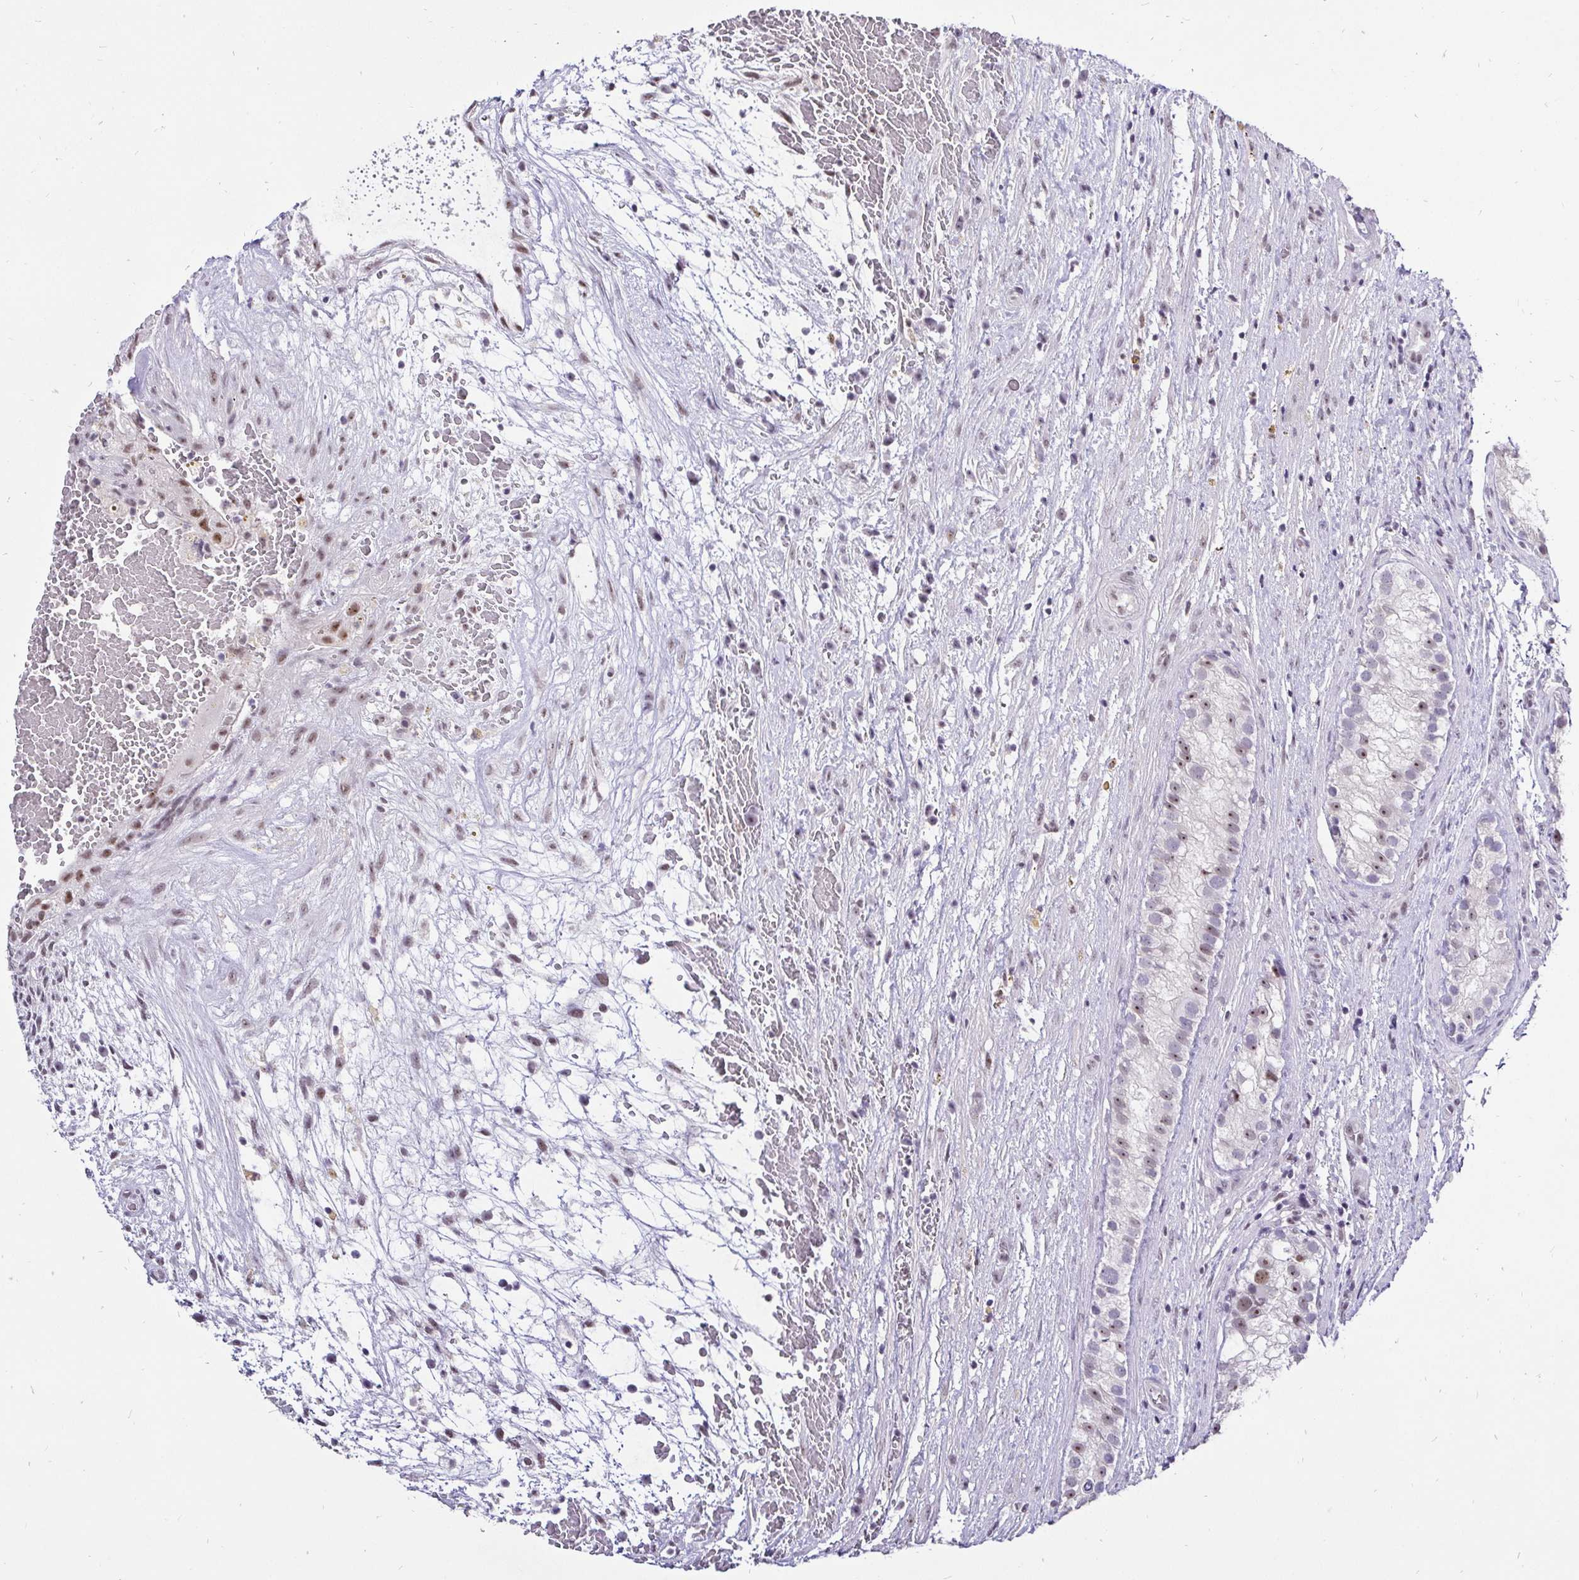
{"staining": {"intensity": "moderate", "quantity": ">75%", "location": "nuclear"}, "tissue": "testis cancer", "cell_type": "Tumor cells", "image_type": "cancer", "snomed": [{"axis": "morphology", "description": "Normal tissue, NOS"}, {"axis": "morphology", "description": "Carcinoma, Embryonal, NOS"}, {"axis": "topography", "description": "Testis"}], "caption": "Testis embryonal carcinoma stained for a protein displays moderate nuclear positivity in tumor cells. (DAB (3,3'-diaminobenzidine) IHC with brightfield microscopy, high magnification).", "gene": "ZNF860", "patient": {"sex": "male", "age": 32}}